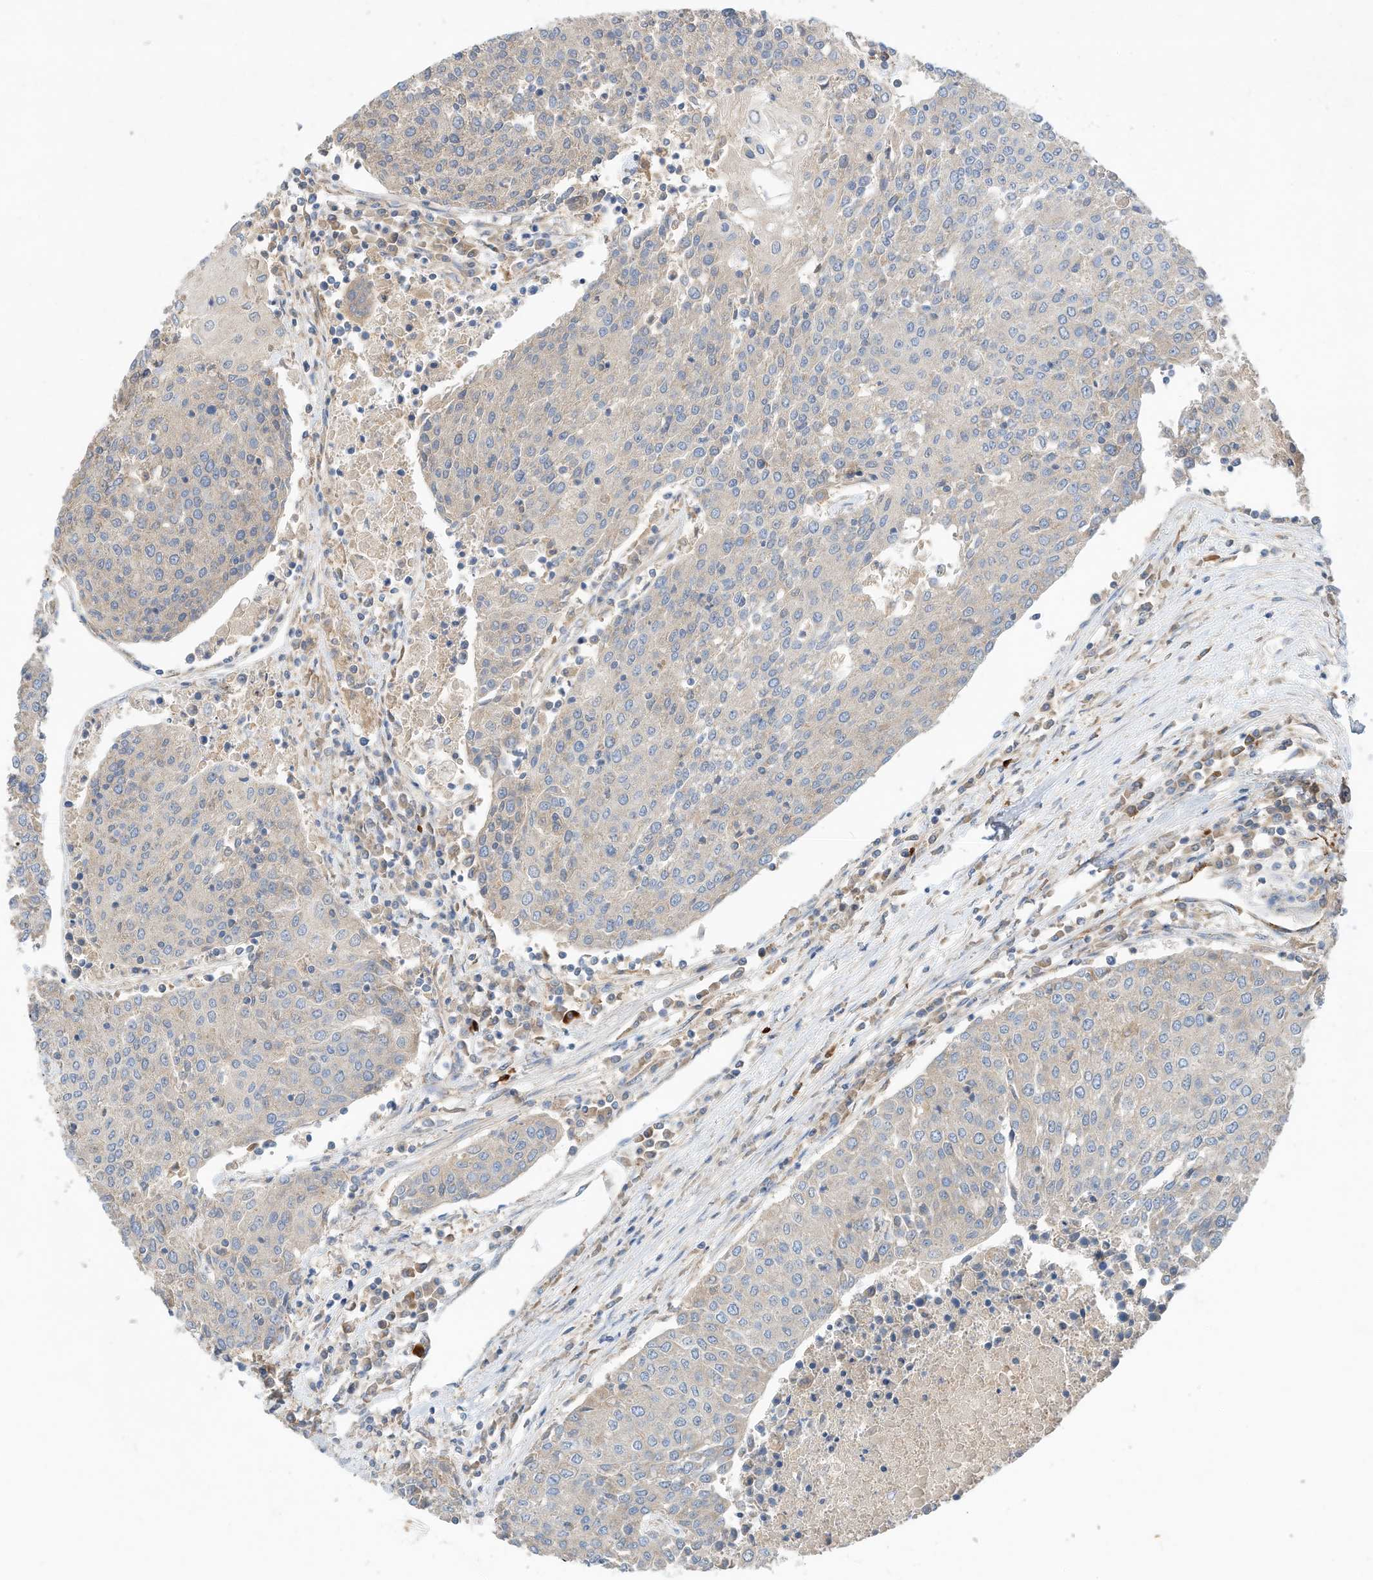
{"staining": {"intensity": "weak", "quantity": "25%-75%", "location": "cytoplasmic/membranous"}, "tissue": "urothelial cancer", "cell_type": "Tumor cells", "image_type": "cancer", "snomed": [{"axis": "morphology", "description": "Urothelial carcinoma, High grade"}, {"axis": "topography", "description": "Urinary bladder"}], "caption": "There is low levels of weak cytoplasmic/membranous expression in tumor cells of urothelial carcinoma (high-grade), as demonstrated by immunohistochemical staining (brown color).", "gene": "CPAMD8", "patient": {"sex": "female", "age": 85}}